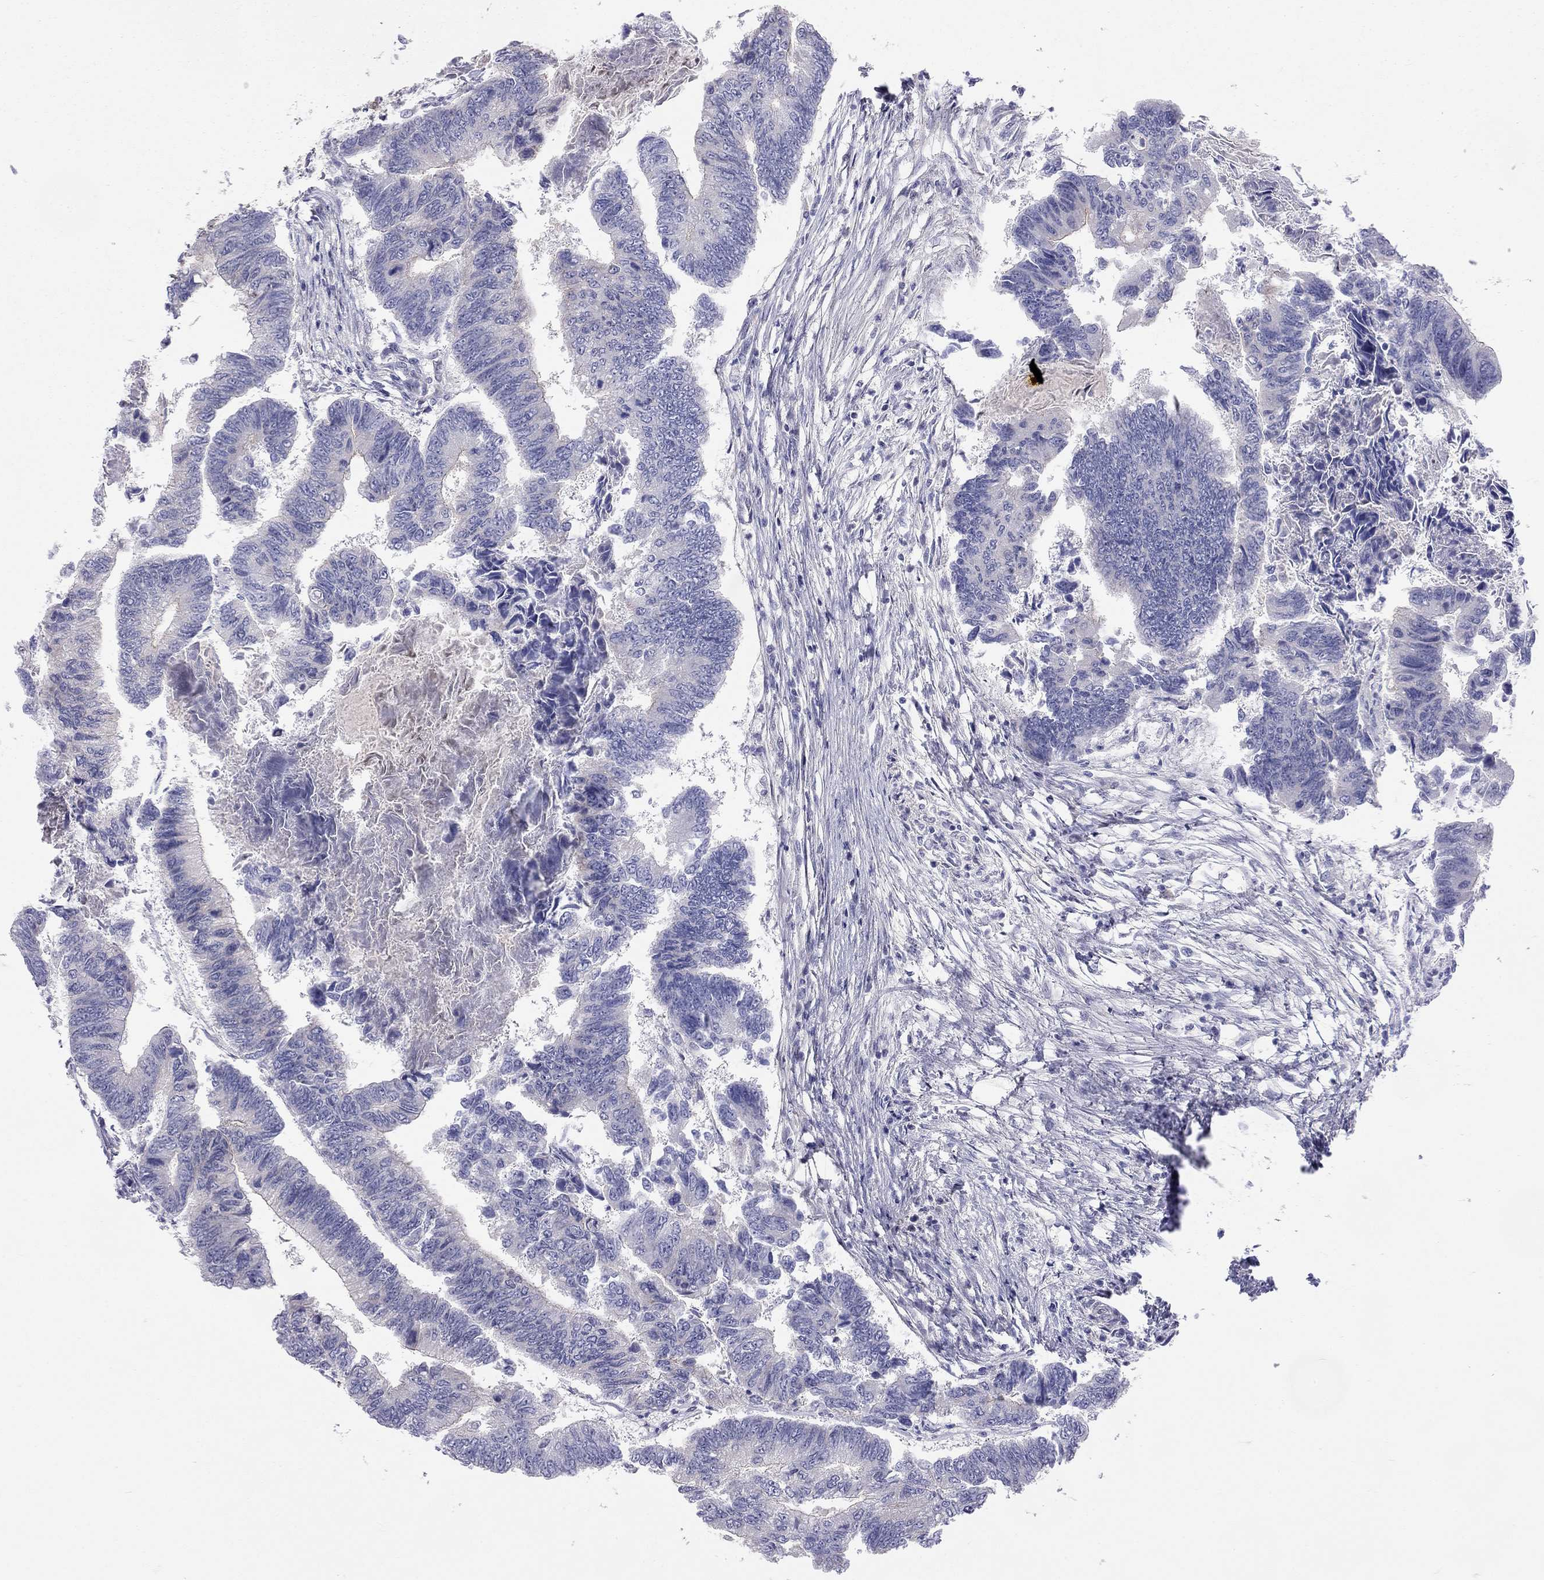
{"staining": {"intensity": "negative", "quantity": "none", "location": "none"}, "tissue": "colorectal cancer", "cell_type": "Tumor cells", "image_type": "cancer", "snomed": [{"axis": "morphology", "description": "Adenocarcinoma, NOS"}, {"axis": "topography", "description": "Colon"}], "caption": "Tumor cells show no significant protein expression in colorectal adenocarcinoma.", "gene": "SYTL2", "patient": {"sex": "female", "age": 65}}